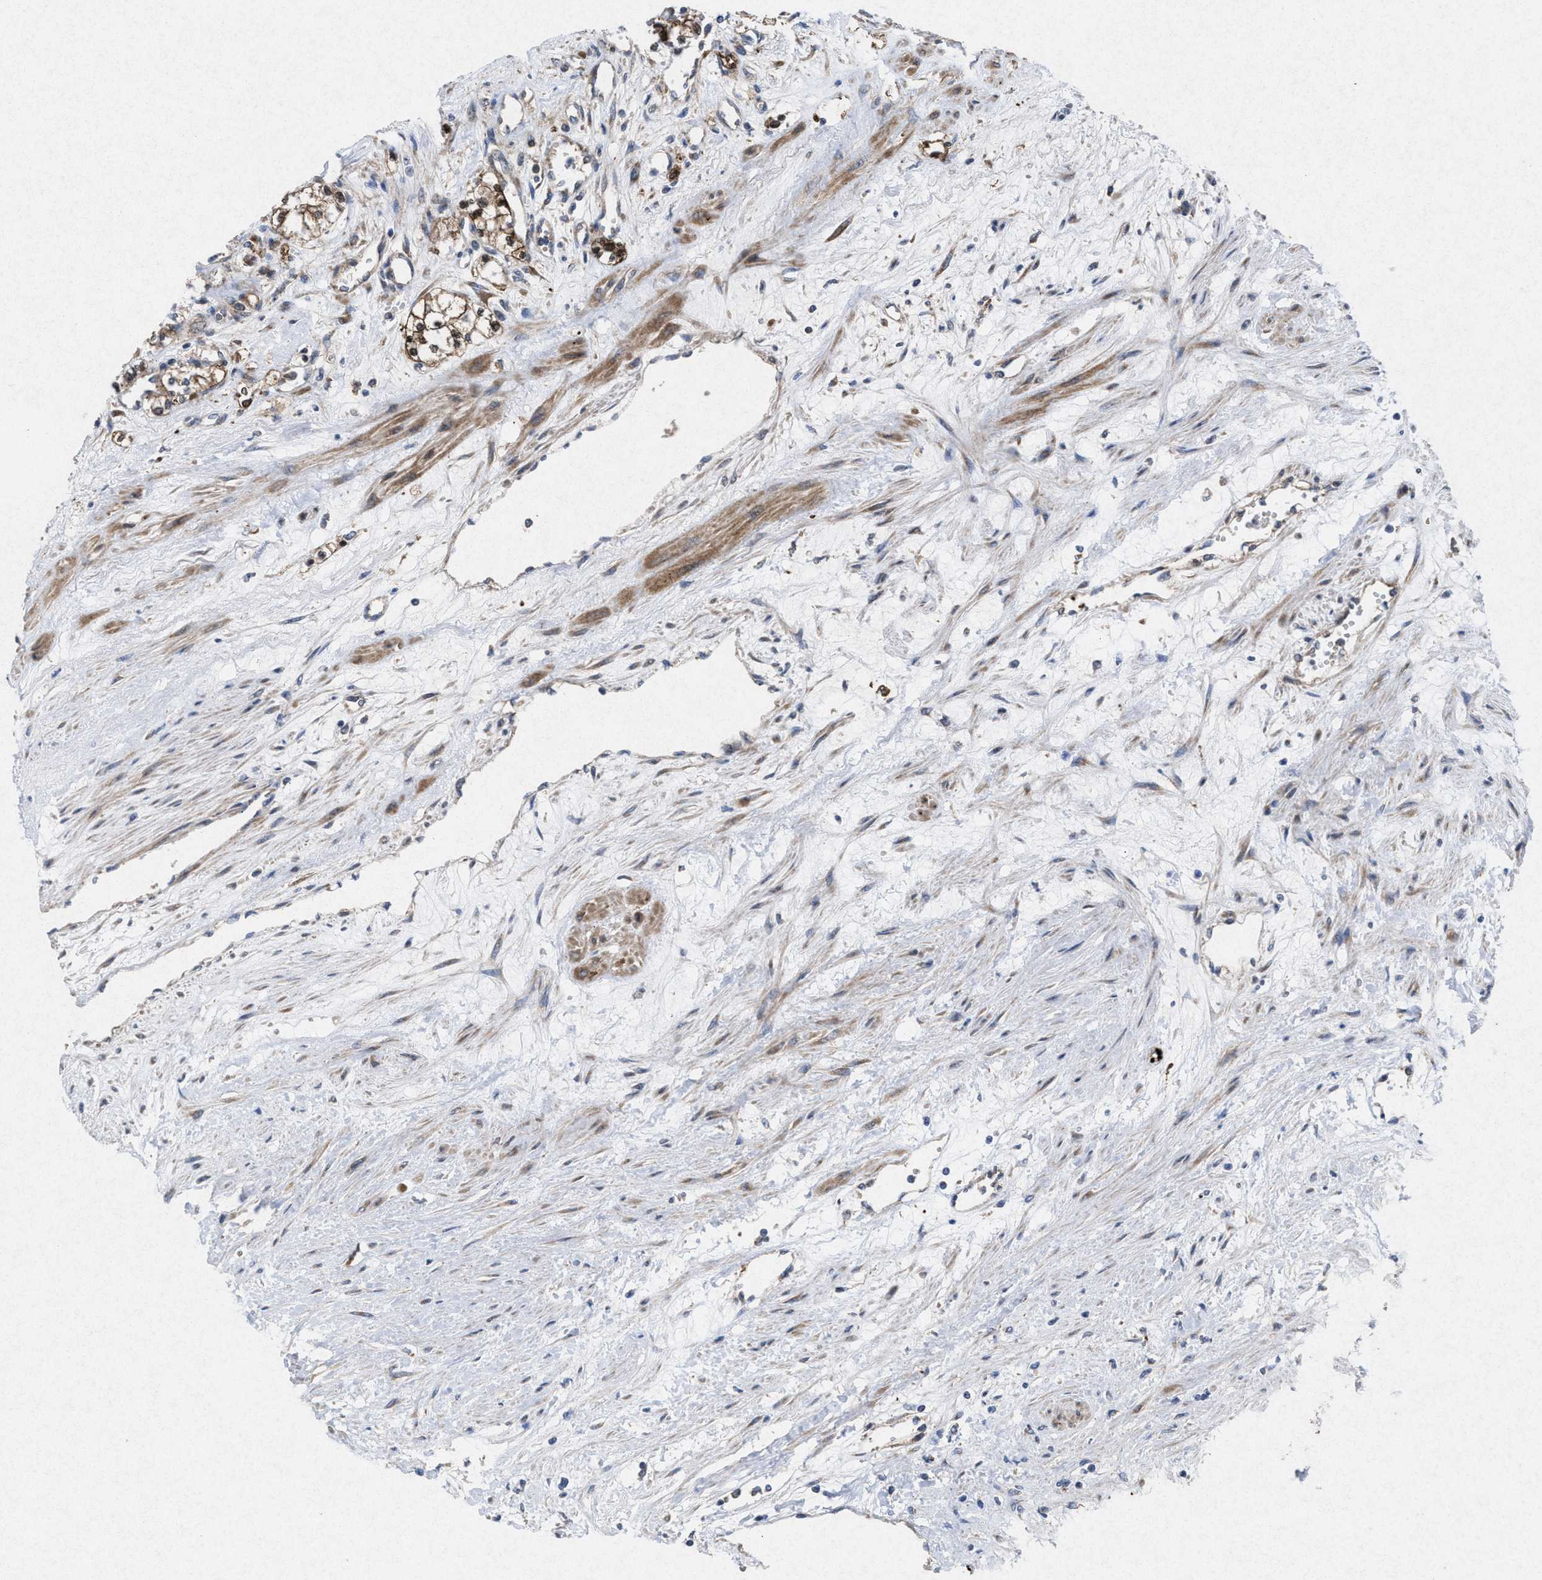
{"staining": {"intensity": "moderate", "quantity": ">75%", "location": "cytoplasmic/membranous"}, "tissue": "renal cancer", "cell_type": "Tumor cells", "image_type": "cancer", "snomed": [{"axis": "morphology", "description": "Adenocarcinoma, NOS"}, {"axis": "topography", "description": "Kidney"}], "caption": "An immunohistochemistry (IHC) photomicrograph of tumor tissue is shown. Protein staining in brown highlights moderate cytoplasmic/membranous positivity in renal cancer (adenocarcinoma) within tumor cells.", "gene": "MSI2", "patient": {"sex": "male", "age": 59}}